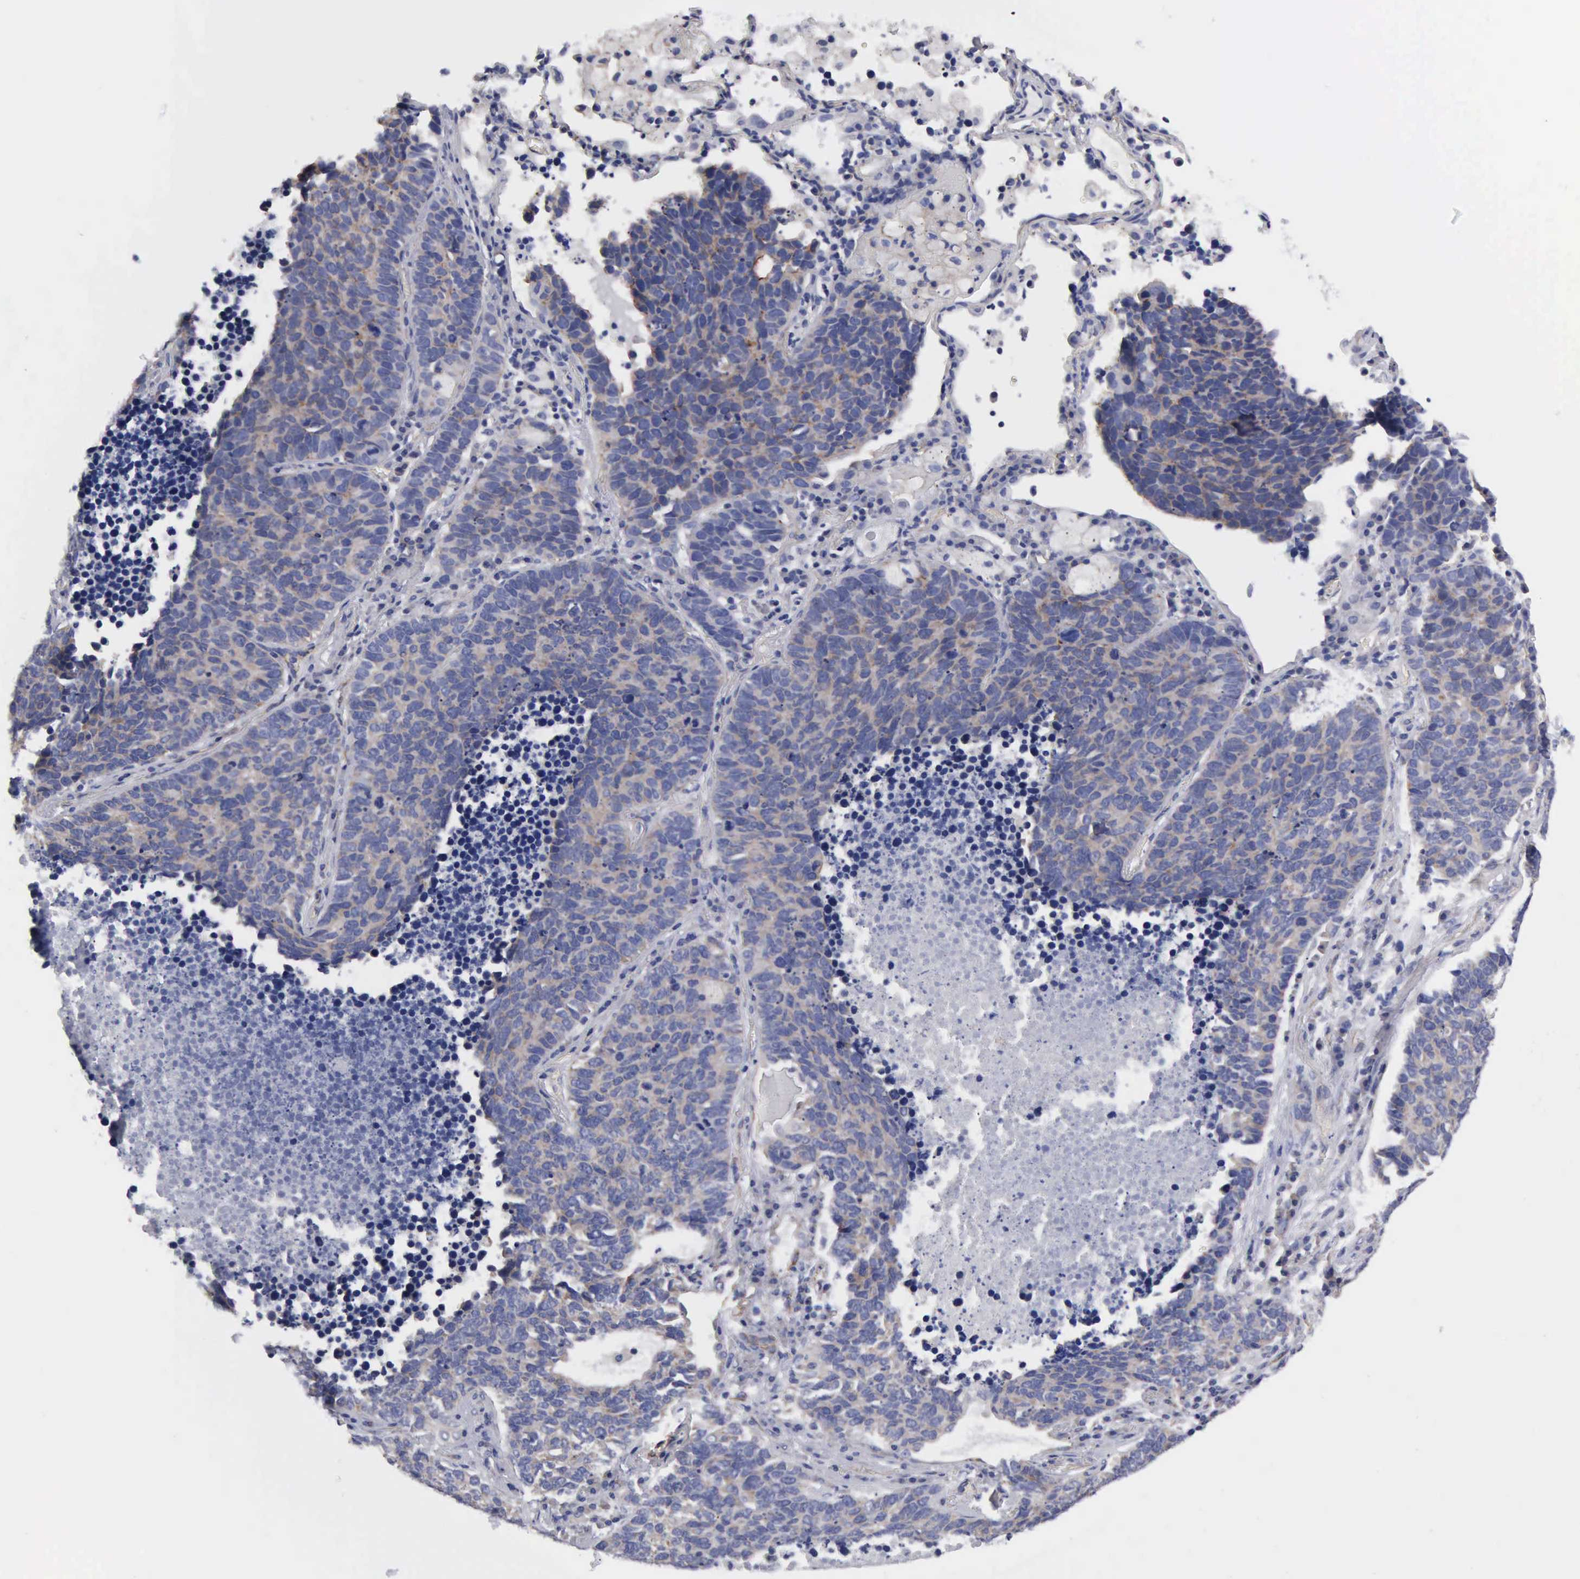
{"staining": {"intensity": "weak", "quantity": "25%-75%", "location": "cytoplasmic/membranous"}, "tissue": "lung cancer", "cell_type": "Tumor cells", "image_type": "cancer", "snomed": [{"axis": "morphology", "description": "Neoplasm, malignant, NOS"}, {"axis": "topography", "description": "Lung"}], "caption": "Lung neoplasm (malignant) stained for a protein (brown) reveals weak cytoplasmic/membranous positive expression in about 25%-75% of tumor cells.", "gene": "RDX", "patient": {"sex": "female", "age": 75}}